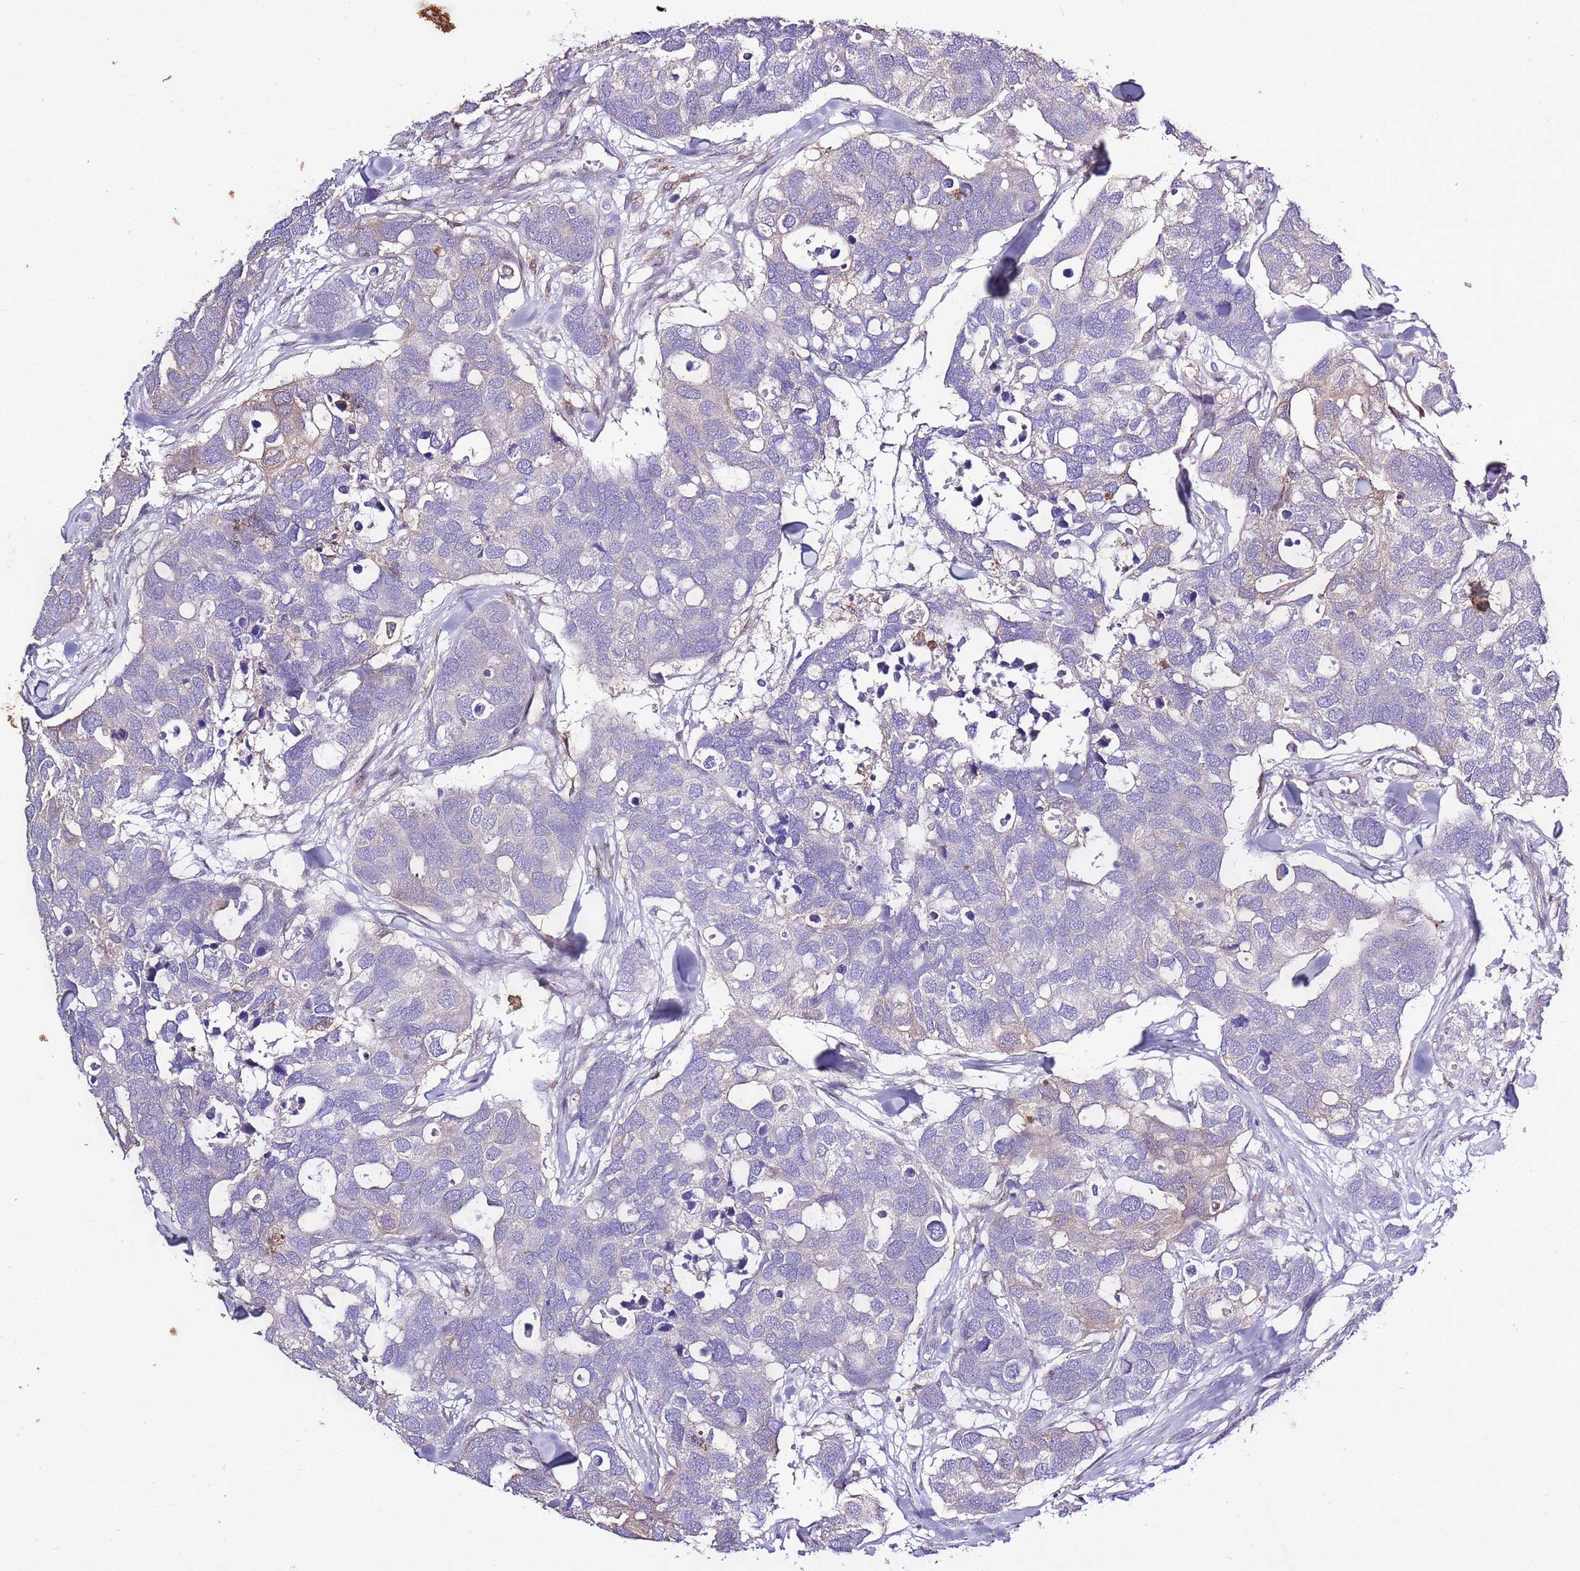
{"staining": {"intensity": "negative", "quantity": "none", "location": "none"}, "tissue": "breast cancer", "cell_type": "Tumor cells", "image_type": "cancer", "snomed": [{"axis": "morphology", "description": "Duct carcinoma"}, {"axis": "topography", "description": "Breast"}], "caption": "There is no significant expression in tumor cells of intraductal carcinoma (breast).", "gene": "CAPN9", "patient": {"sex": "female", "age": 83}}